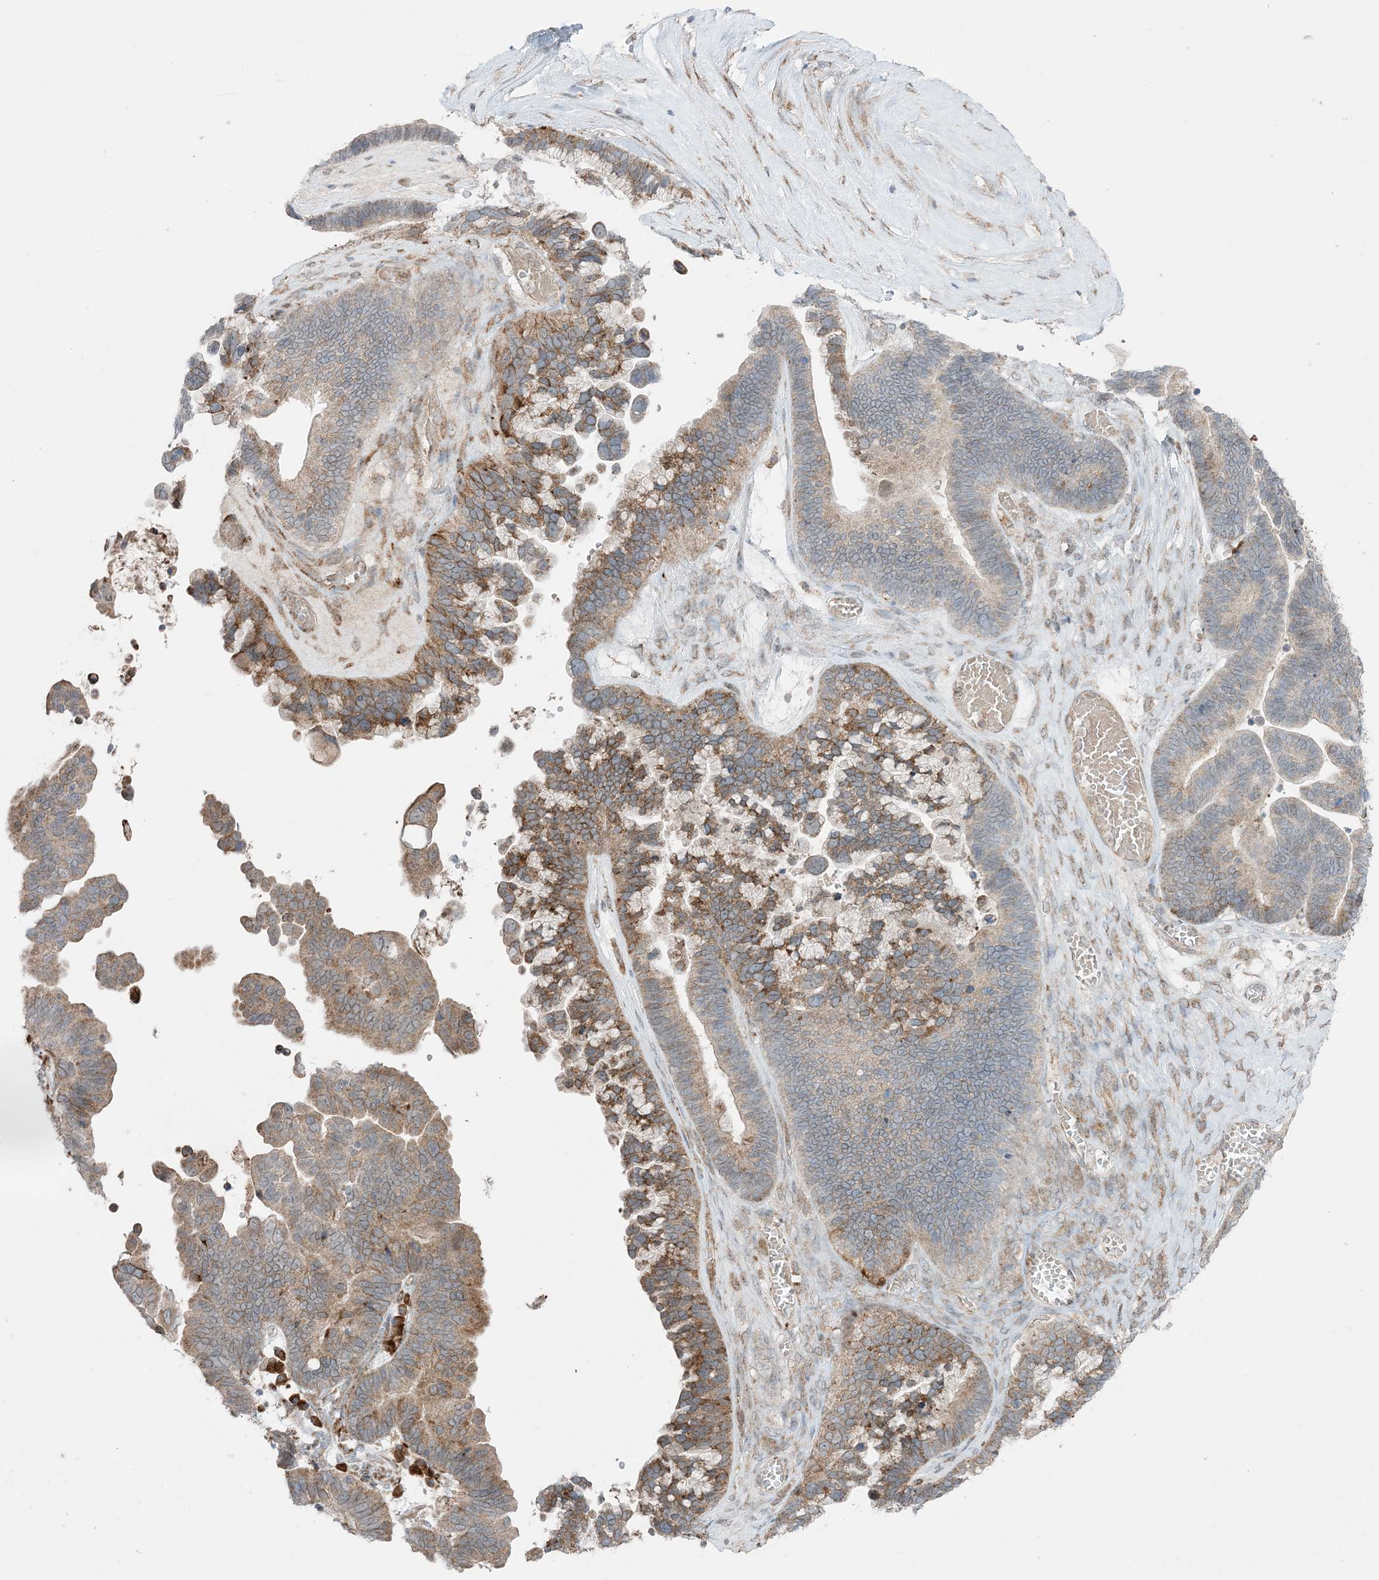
{"staining": {"intensity": "moderate", "quantity": ">75%", "location": "cytoplasmic/membranous"}, "tissue": "ovarian cancer", "cell_type": "Tumor cells", "image_type": "cancer", "snomed": [{"axis": "morphology", "description": "Cystadenocarcinoma, serous, NOS"}, {"axis": "topography", "description": "Ovary"}], "caption": "Protein expression analysis of human ovarian serous cystadenocarcinoma reveals moderate cytoplasmic/membranous positivity in about >75% of tumor cells.", "gene": "ODC1", "patient": {"sex": "female", "age": 56}}